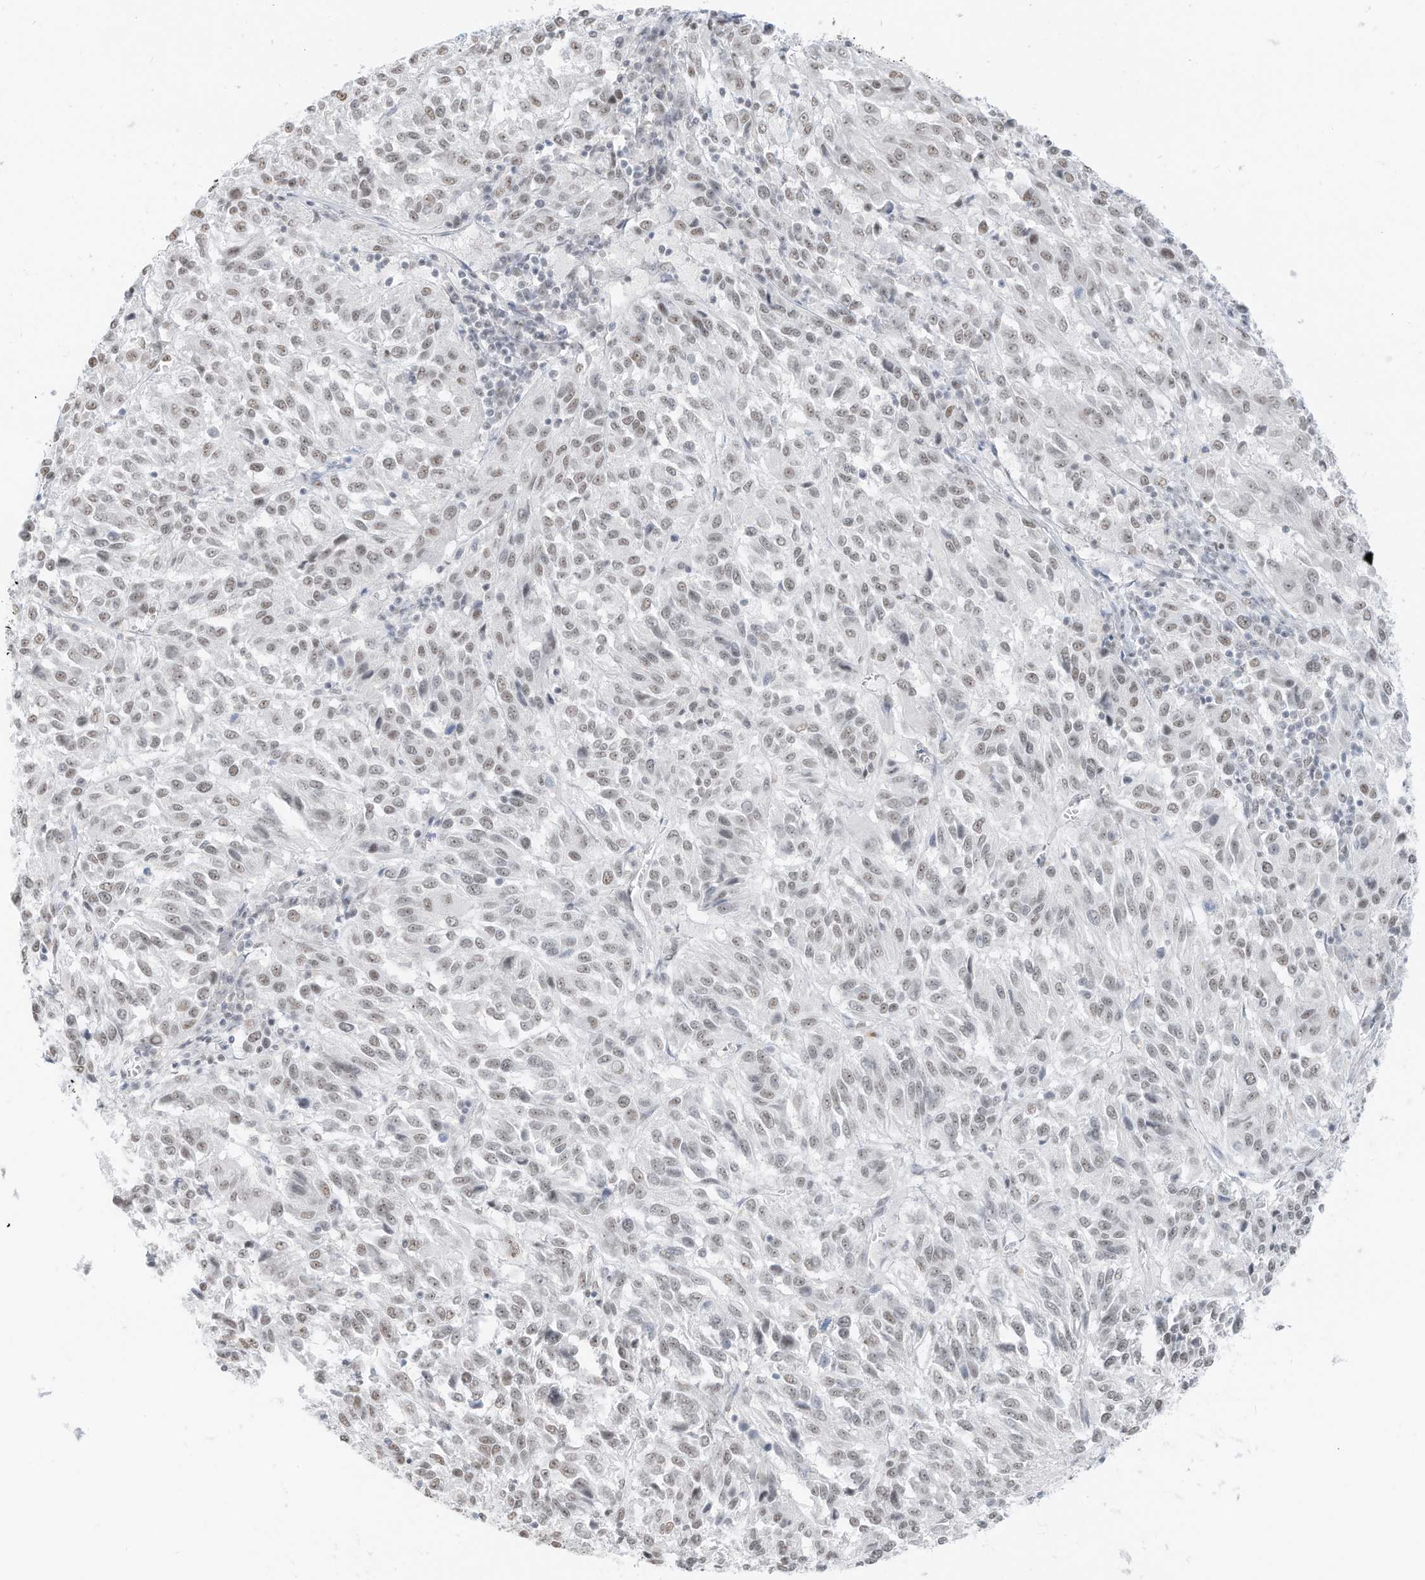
{"staining": {"intensity": "weak", "quantity": "25%-75%", "location": "nuclear"}, "tissue": "melanoma", "cell_type": "Tumor cells", "image_type": "cancer", "snomed": [{"axis": "morphology", "description": "Malignant melanoma, Metastatic site"}, {"axis": "topography", "description": "Lung"}], "caption": "Melanoma stained with DAB (3,3'-diaminobenzidine) immunohistochemistry (IHC) displays low levels of weak nuclear expression in about 25%-75% of tumor cells.", "gene": "PGC", "patient": {"sex": "male", "age": 64}}